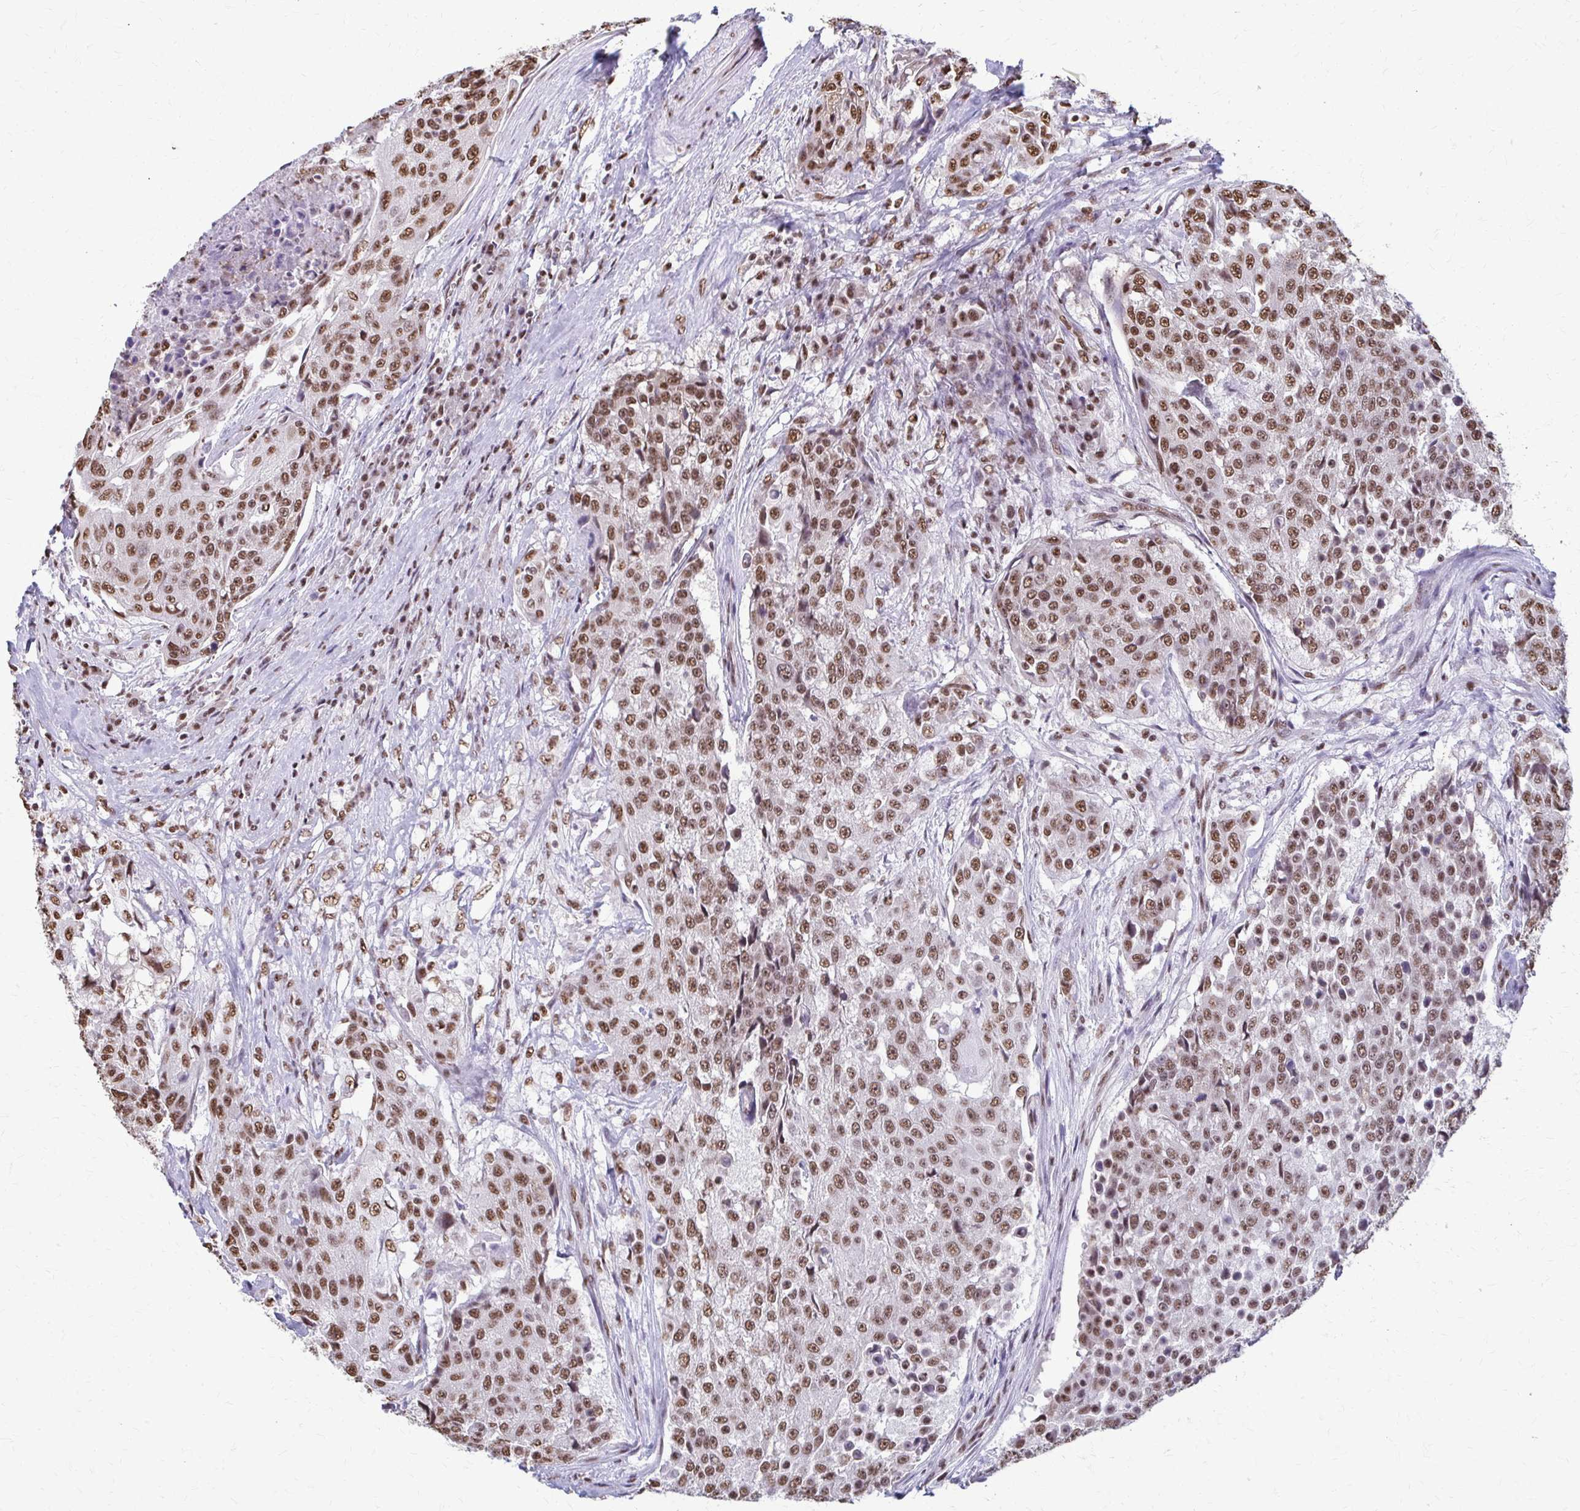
{"staining": {"intensity": "moderate", "quantity": ">75%", "location": "nuclear"}, "tissue": "urothelial cancer", "cell_type": "Tumor cells", "image_type": "cancer", "snomed": [{"axis": "morphology", "description": "Urothelial carcinoma, High grade"}, {"axis": "topography", "description": "Urinary bladder"}], "caption": "About >75% of tumor cells in urothelial cancer reveal moderate nuclear protein expression as visualized by brown immunohistochemical staining.", "gene": "SNRPA", "patient": {"sex": "female", "age": 63}}